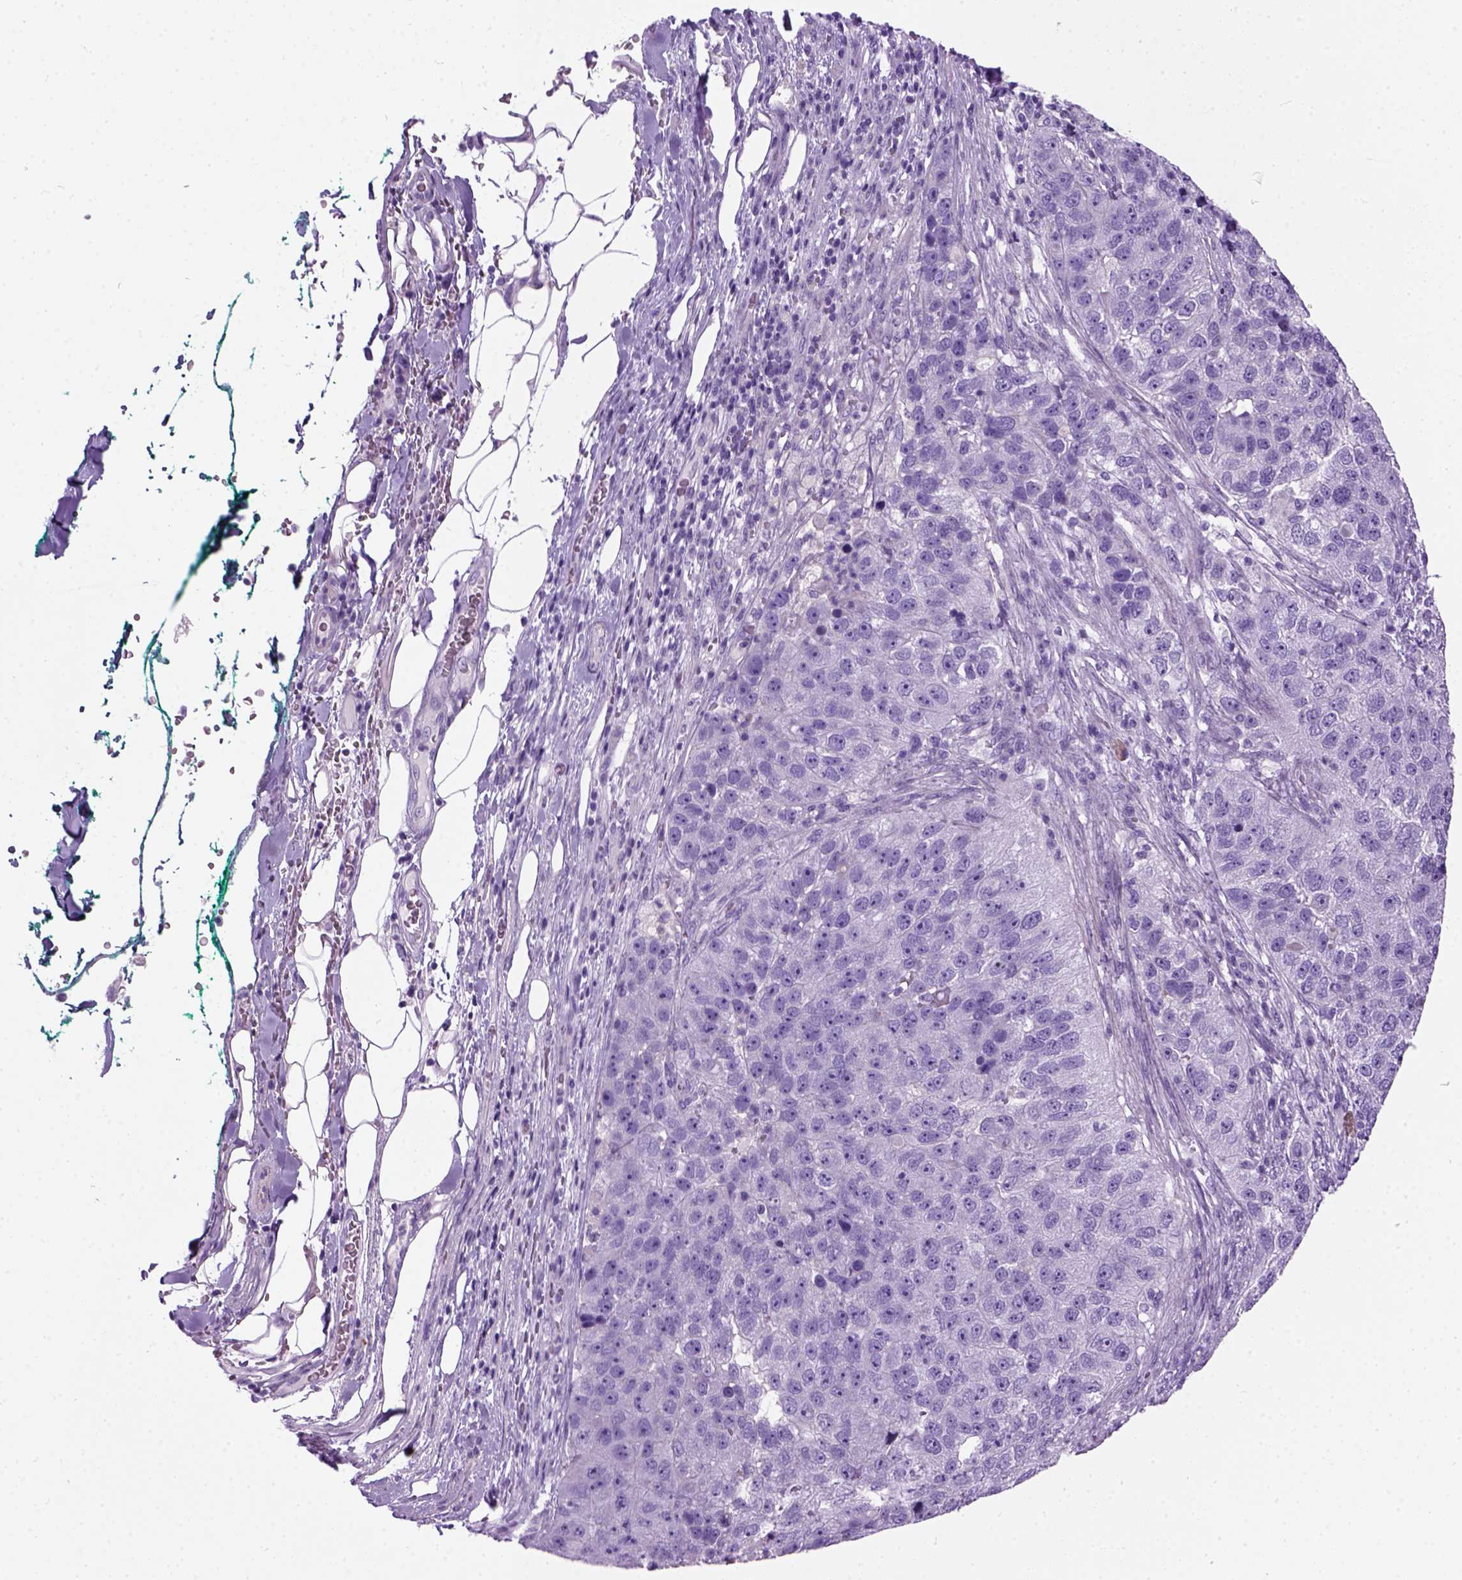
{"staining": {"intensity": "negative", "quantity": "none", "location": "none"}, "tissue": "pancreatic cancer", "cell_type": "Tumor cells", "image_type": "cancer", "snomed": [{"axis": "morphology", "description": "Adenocarcinoma, NOS"}, {"axis": "topography", "description": "Pancreas"}], "caption": "IHC histopathology image of human pancreatic cancer stained for a protein (brown), which reveals no staining in tumor cells. (DAB (3,3'-diaminobenzidine) immunohistochemistry with hematoxylin counter stain).", "gene": "GABRB2", "patient": {"sex": "female", "age": 61}}